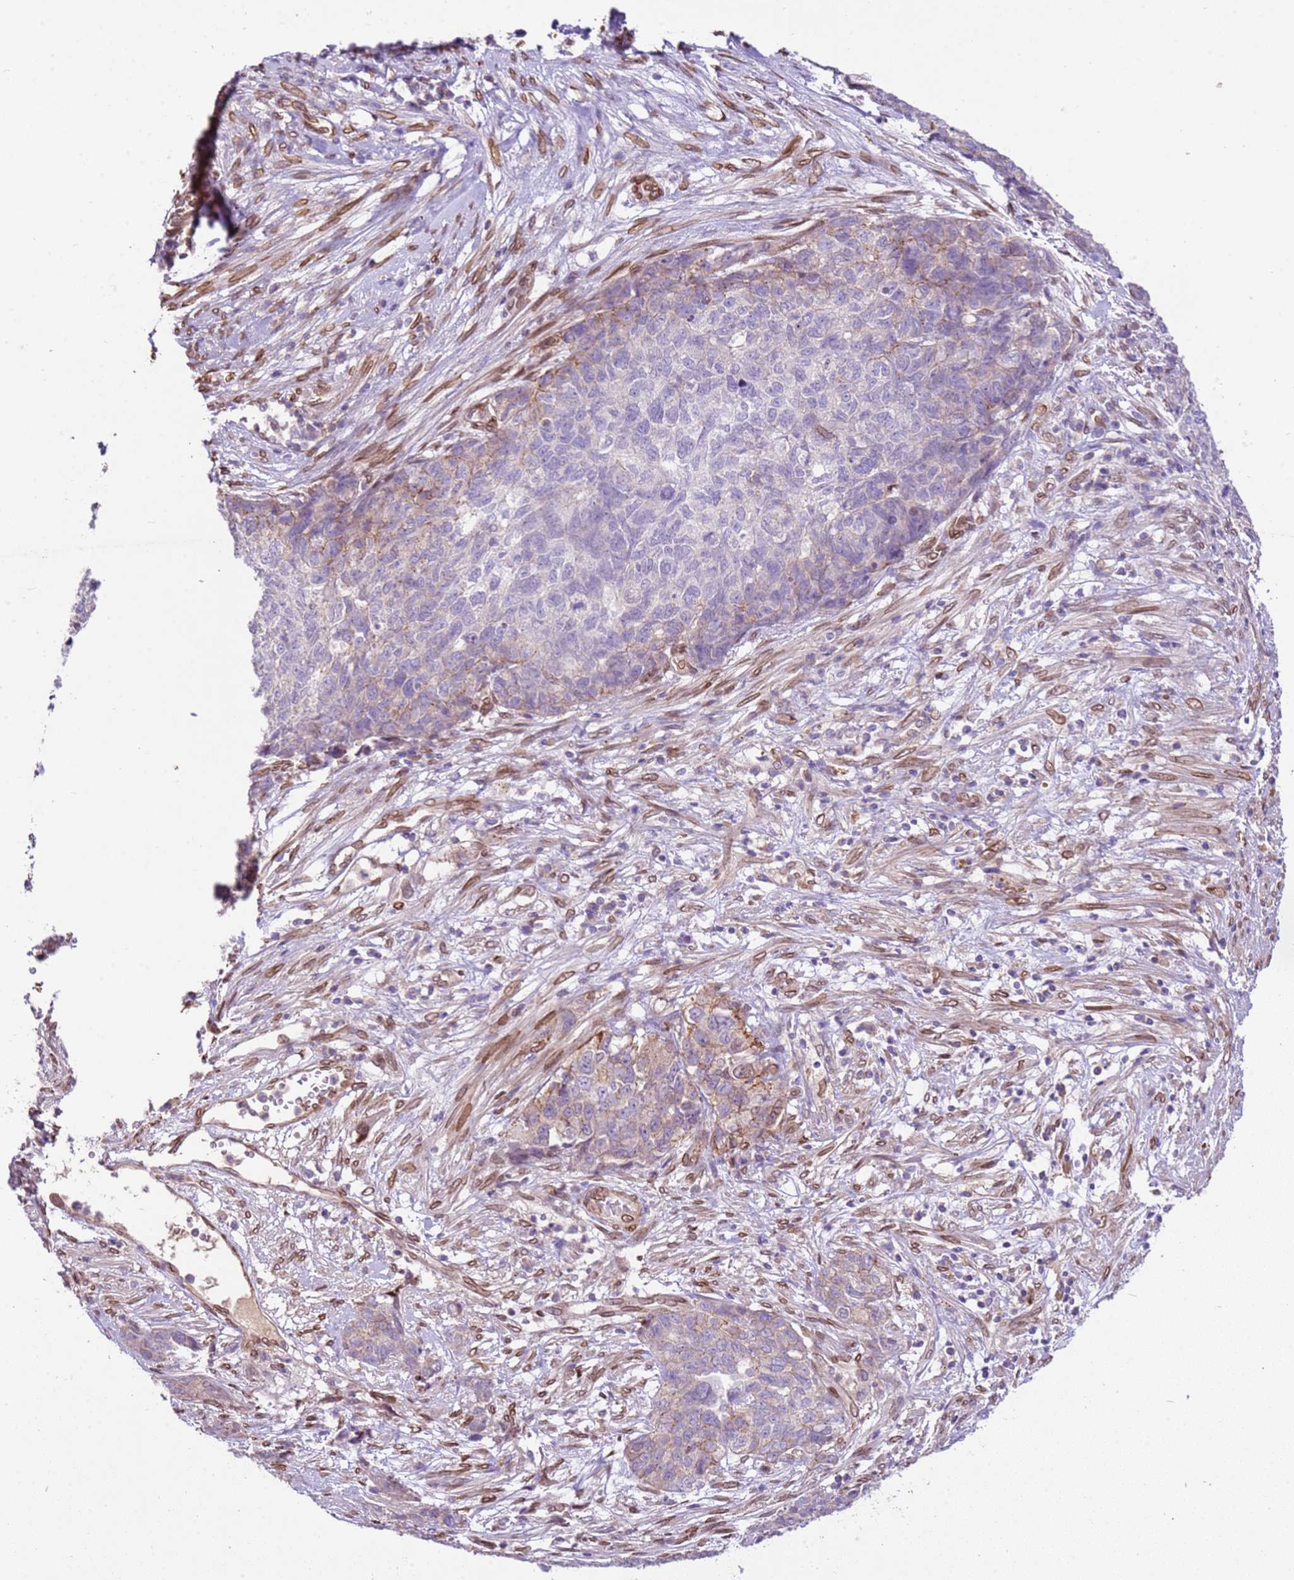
{"staining": {"intensity": "negative", "quantity": "none", "location": "none"}, "tissue": "cervical cancer", "cell_type": "Tumor cells", "image_type": "cancer", "snomed": [{"axis": "morphology", "description": "Squamous cell carcinoma, NOS"}, {"axis": "topography", "description": "Cervix"}], "caption": "Tumor cells show no significant protein staining in cervical squamous cell carcinoma. The staining is performed using DAB (3,3'-diaminobenzidine) brown chromogen with nuclei counter-stained in using hematoxylin.", "gene": "TMEM47", "patient": {"sex": "female", "age": 63}}